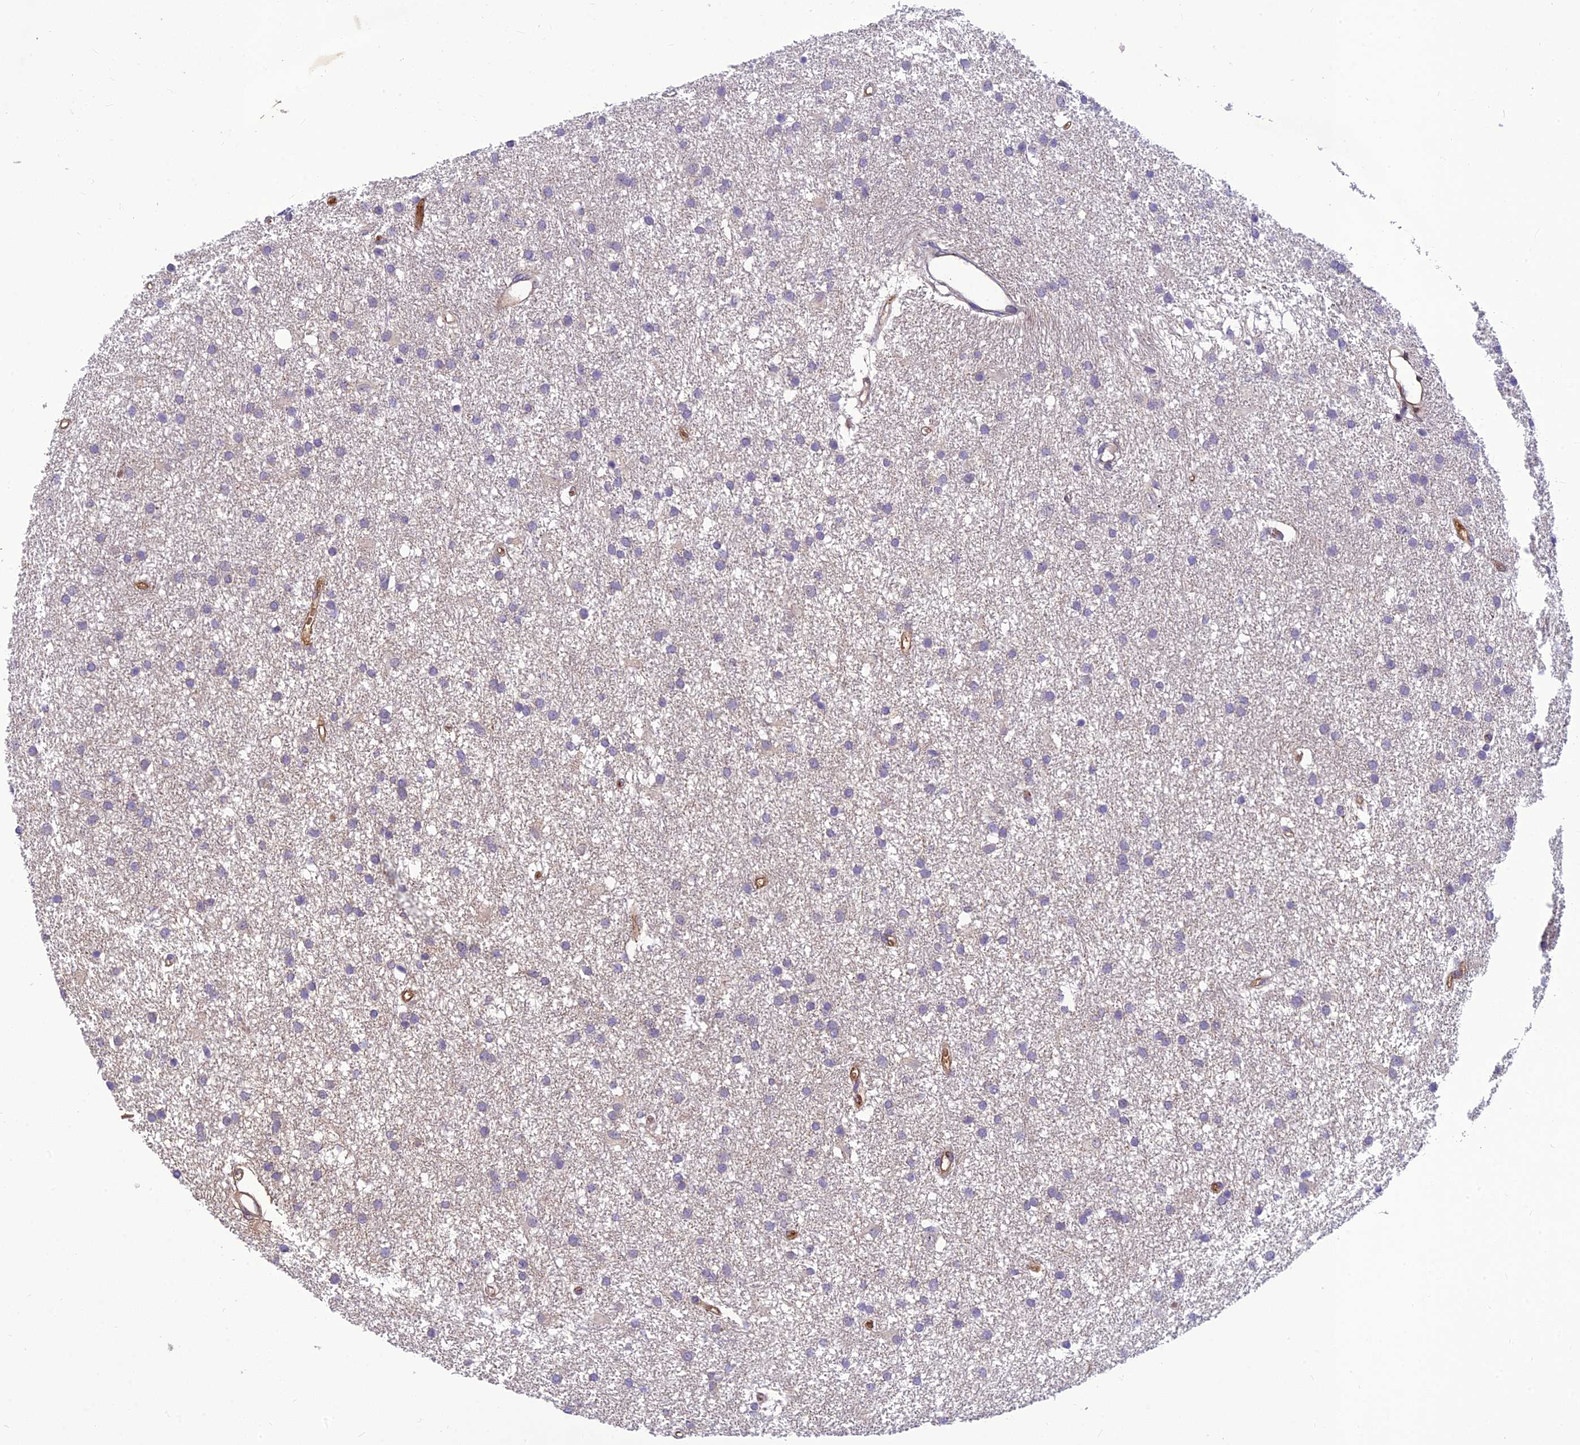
{"staining": {"intensity": "negative", "quantity": "none", "location": "none"}, "tissue": "glioma", "cell_type": "Tumor cells", "image_type": "cancer", "snomed": [{"axis": "morphology", "description": "Glioma, malignant, High grade"}, {"axis": "topography", "description": "Brain"}], "caption": "Photomicrograph shows no protein positivity in tumor cells of malignant glioma (high-grade) tissue.", "gene": "CLEC11A", "patient": {"sex": "male", "age": 77}}